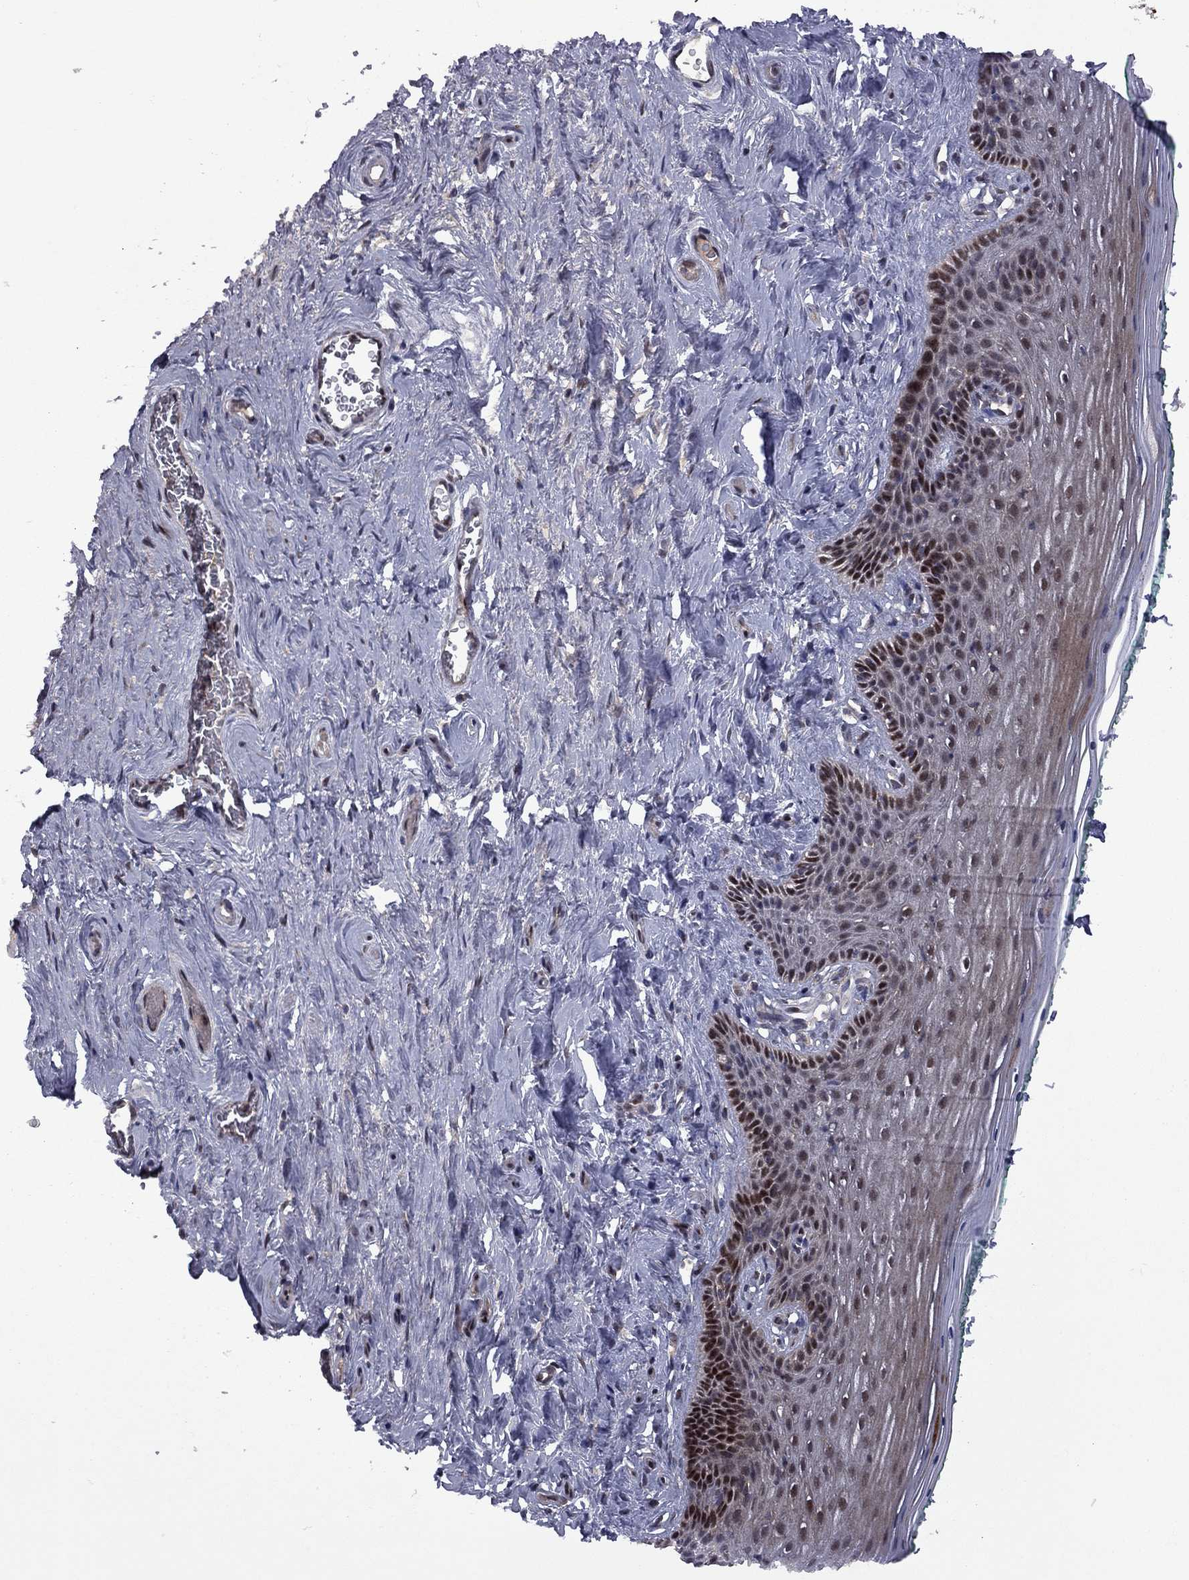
{"staining": {"intensity": "strong", "quantity": "<25%", "location": "nuclear"}, "tissue": "vagina", "cell_type": "Squamous epithelial cells", "image_type": "normal", "snomed": [{"axis": "morphology", "description": "Normal tissue, NOS"}, {"axis": "topography", "description": "Vagina"}], "caption": "Brown immunohistochemical staining in benign human vagina exhibits strong nuclear positivity in approximately <25% of squamous epithelial cells.", "gene": "IPP", "patient": {"sex": "female", "age": 45}}